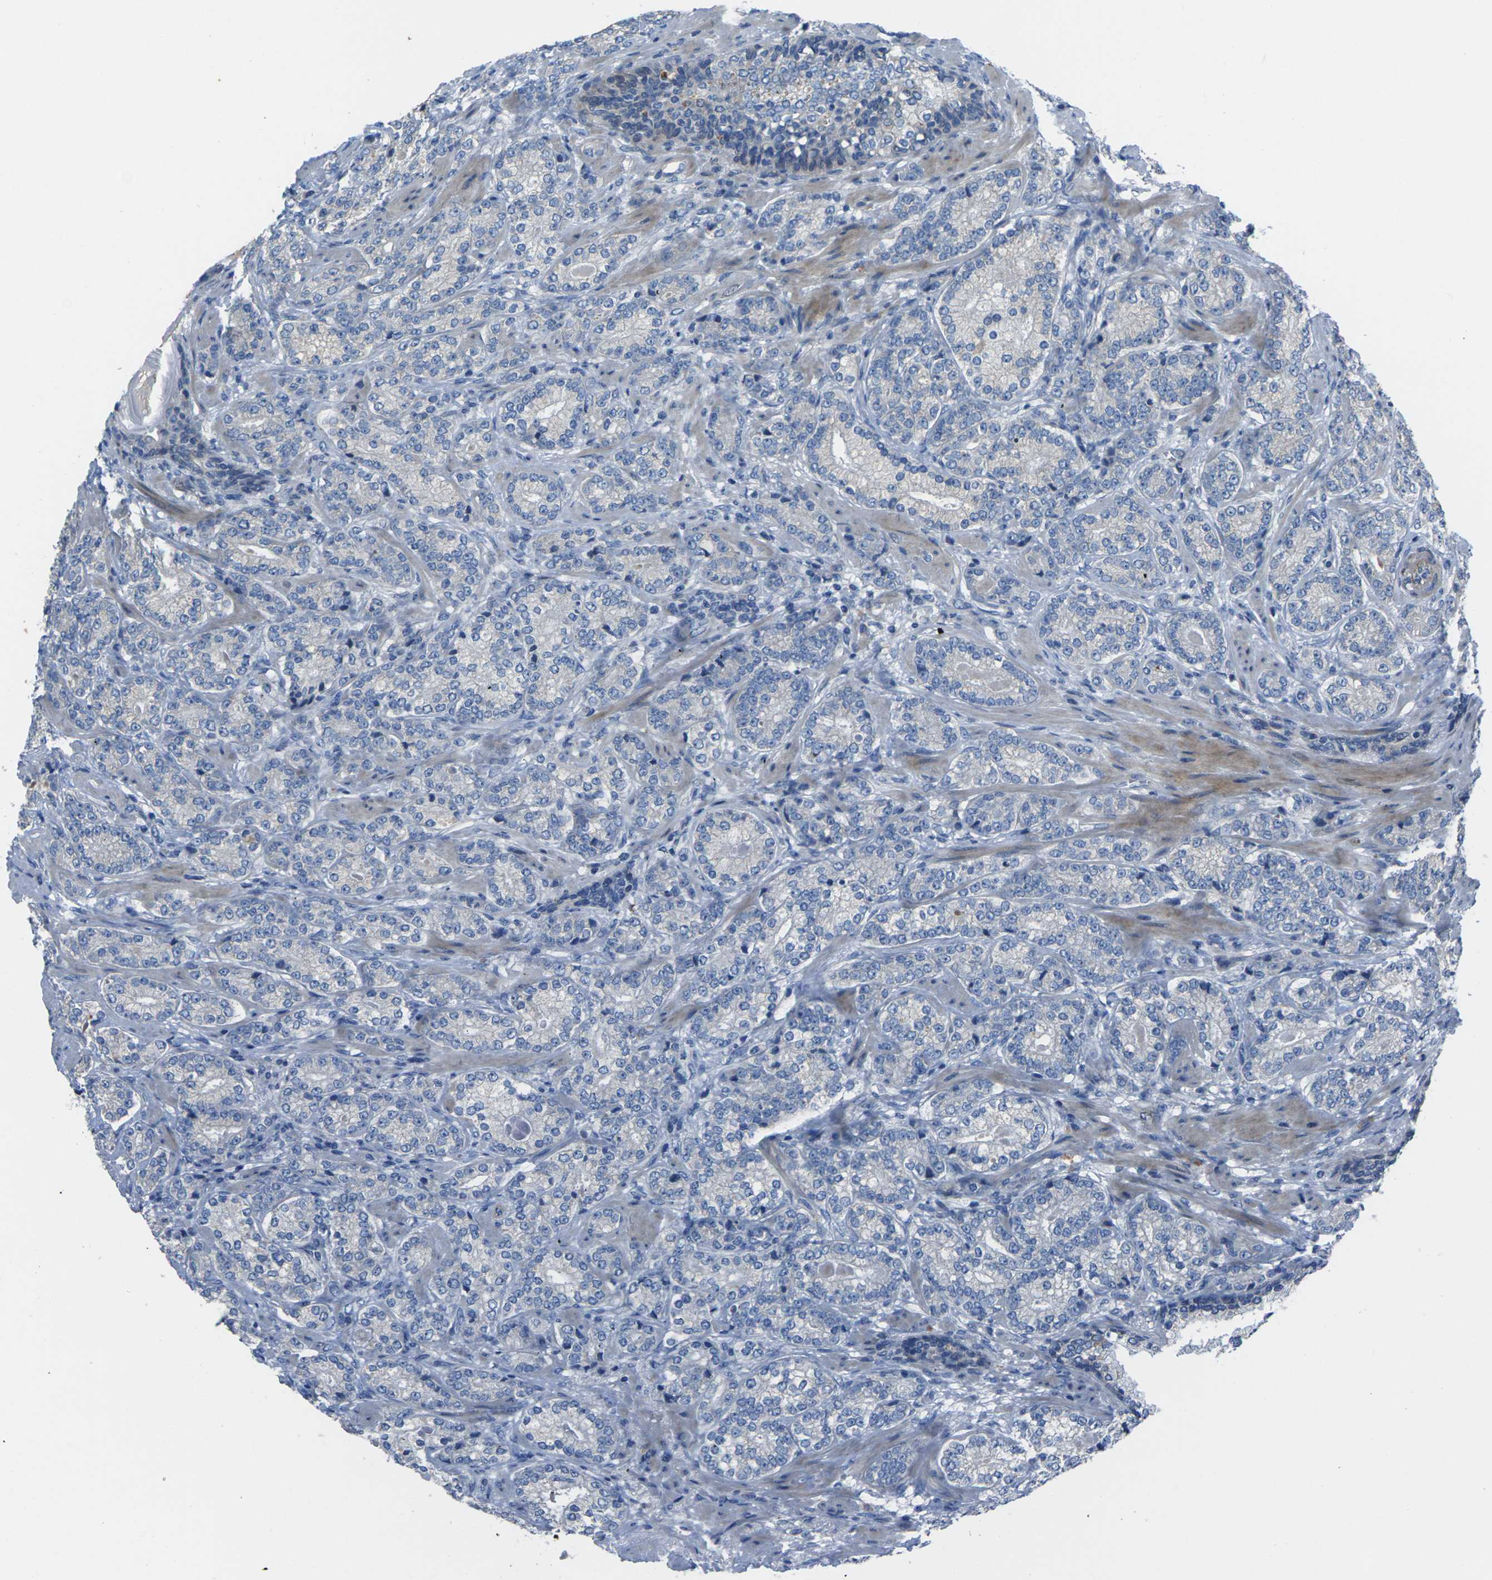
{"staining": {"intensity": "negative", "quantity": "none", "location": "none"}, "tissue": "prostate cancer", "cell_type": "Tumor cells", "image_type": "cancer", "snomed": [{"axis": "morphology", "description": "Adenocarcinoma, High grade"}, {"axis": "topography", "description": "Prostate"}], "caption": "Immunohistochemistry (IHC) of human prostate cancer demonstrates no staining in tumor cells.", "gene": "EDNRA", "patient": {"sex": "male", "age": 61}}